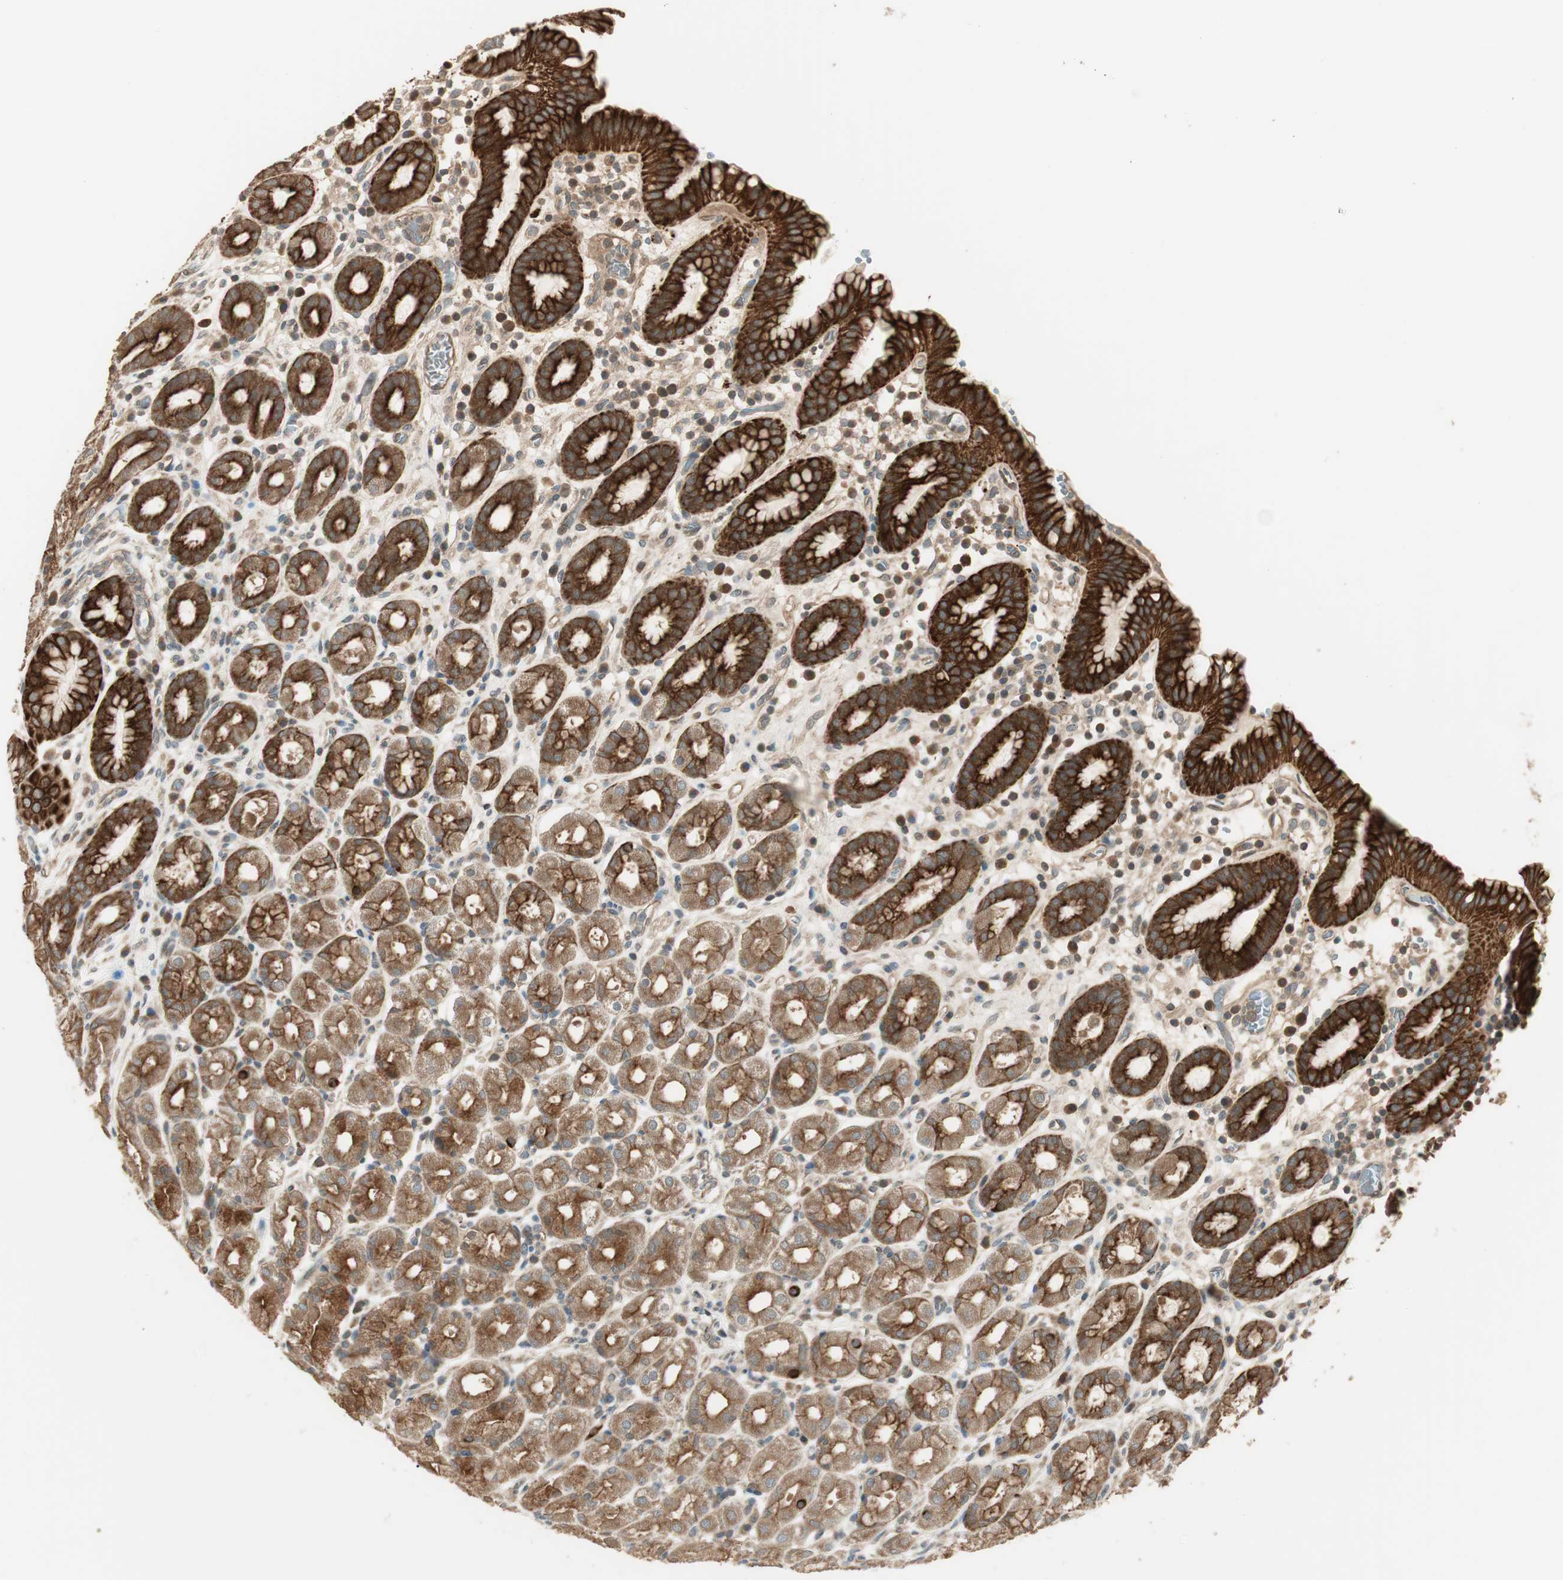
{"staining": {"intensity": "strong", "quantity": ">75%", "location": "cytoplasmic/membranous"}, "tissue": "stomach", "cell_type": "Glandular cells", "image_type": "normal", "snomed": [{"axis": "morphology", "description": "Normal tissue, NOS"}, {"axis": "topography", "description": "Stomach, upper"}], "caption": "Immunohistochemical staining of benign stomach exhibits high levels of strong cytoplasmic/membranous staining in about >75% of glandular cells. Nuclei are stained in blue.", "gene": "PFDN5", "patient": {"sex": "male", "age": 68}}